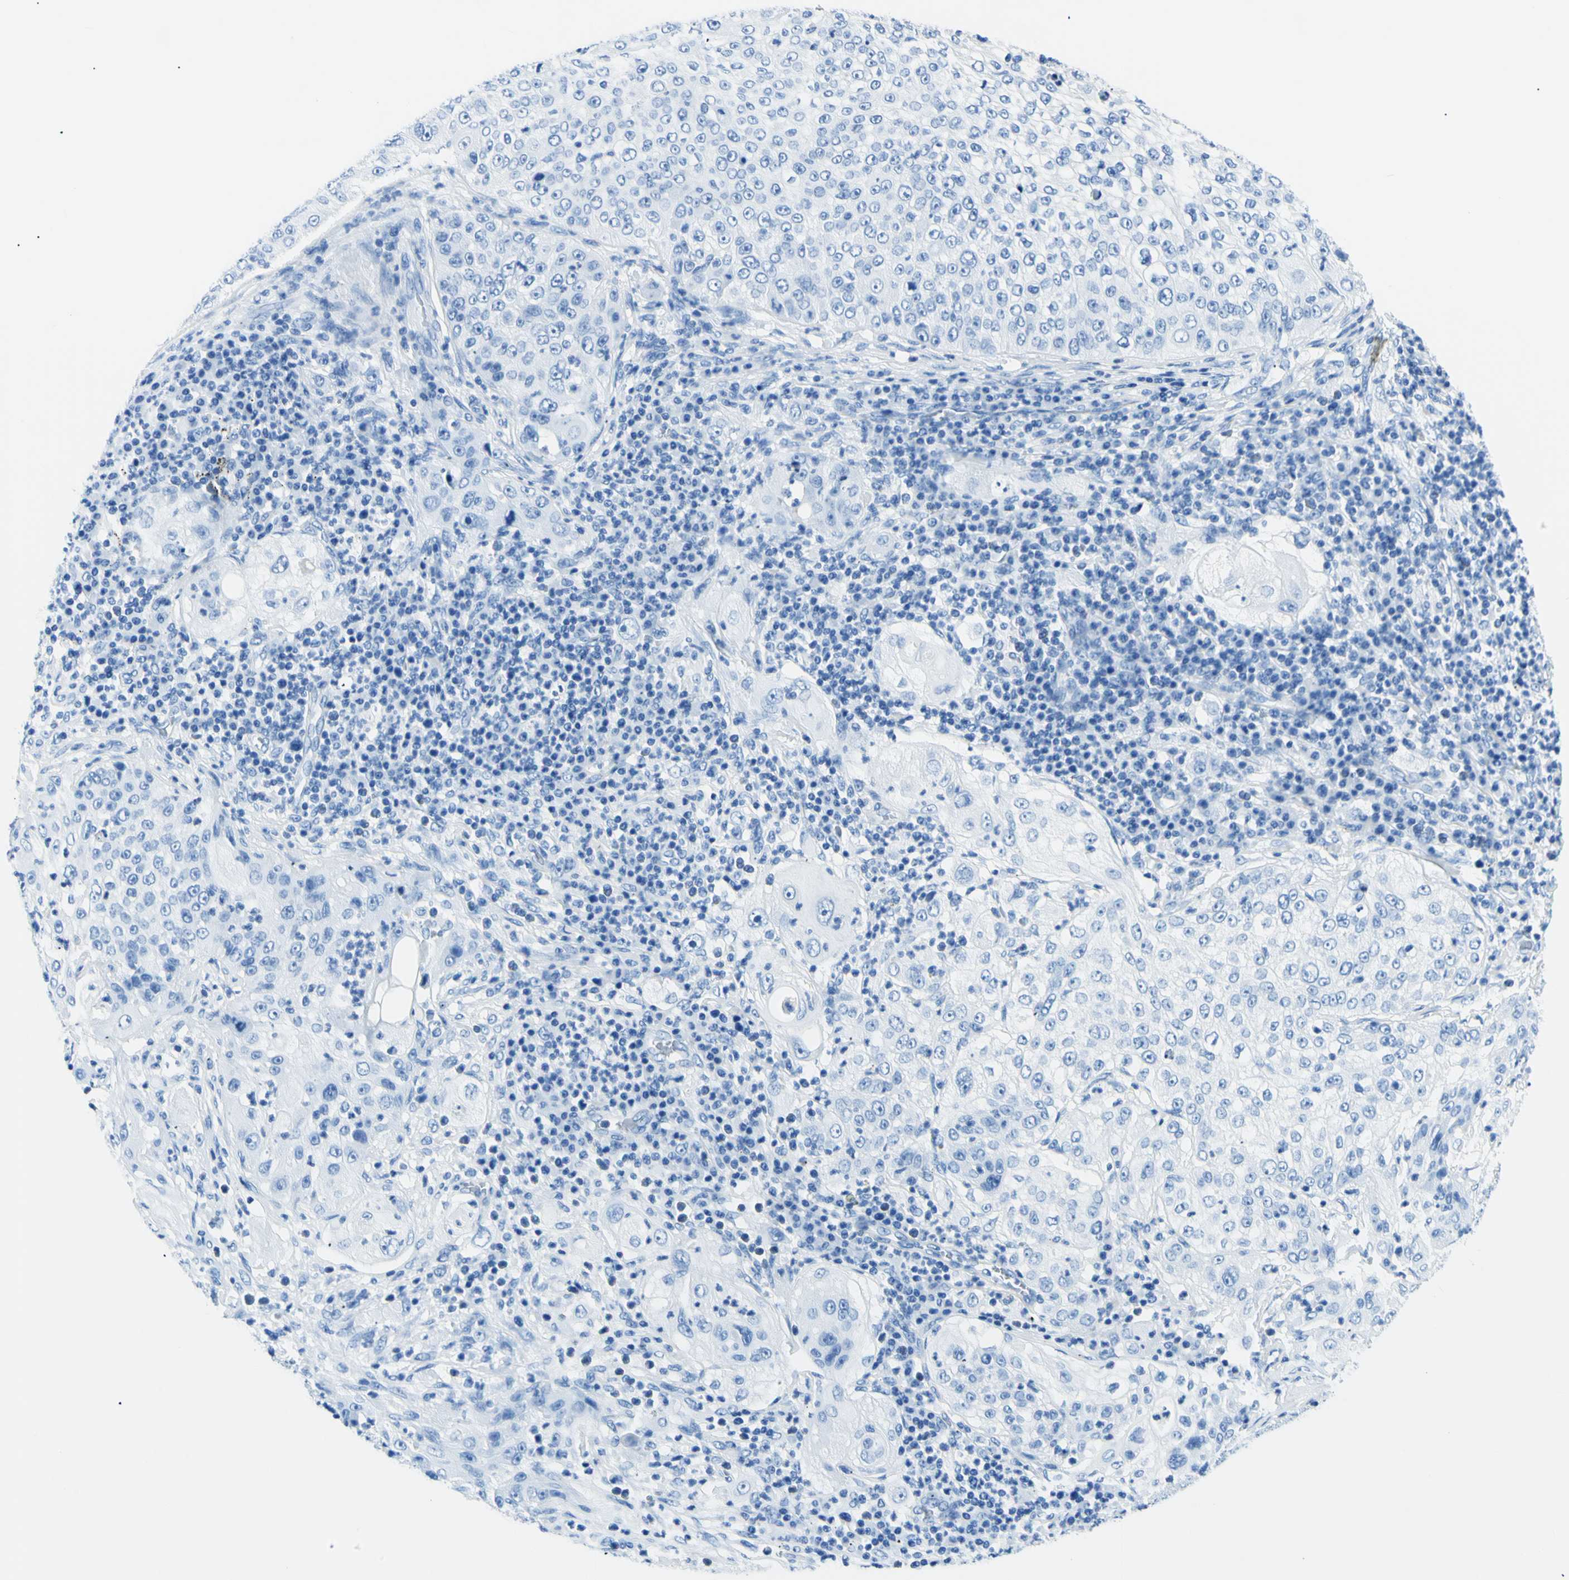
{"staining": {"intensity": "negative", "quantity": "none", "location": "none"}, "tissue": "lung cancer", "cell_type": "Tumor cells", "image_type": "cancer", "snomed": [{"axis": "morphology", "description": "Inflammation, NOS"}, {"axis": "morphology", "description": "Squamous cell carcinoma, NOS"}, {"axis": "topography", "description": "Lymph node"}, {"axis": "topography", "description": "Soft tissue"}, {"axis": "topography", "description": "Lung"}], "caption": "Tumor cells are negative for brown protein staining in squamous cell carcinoma (lung).", "gene": "MYH2", "patient": {"sex": "male", "age": 66}}